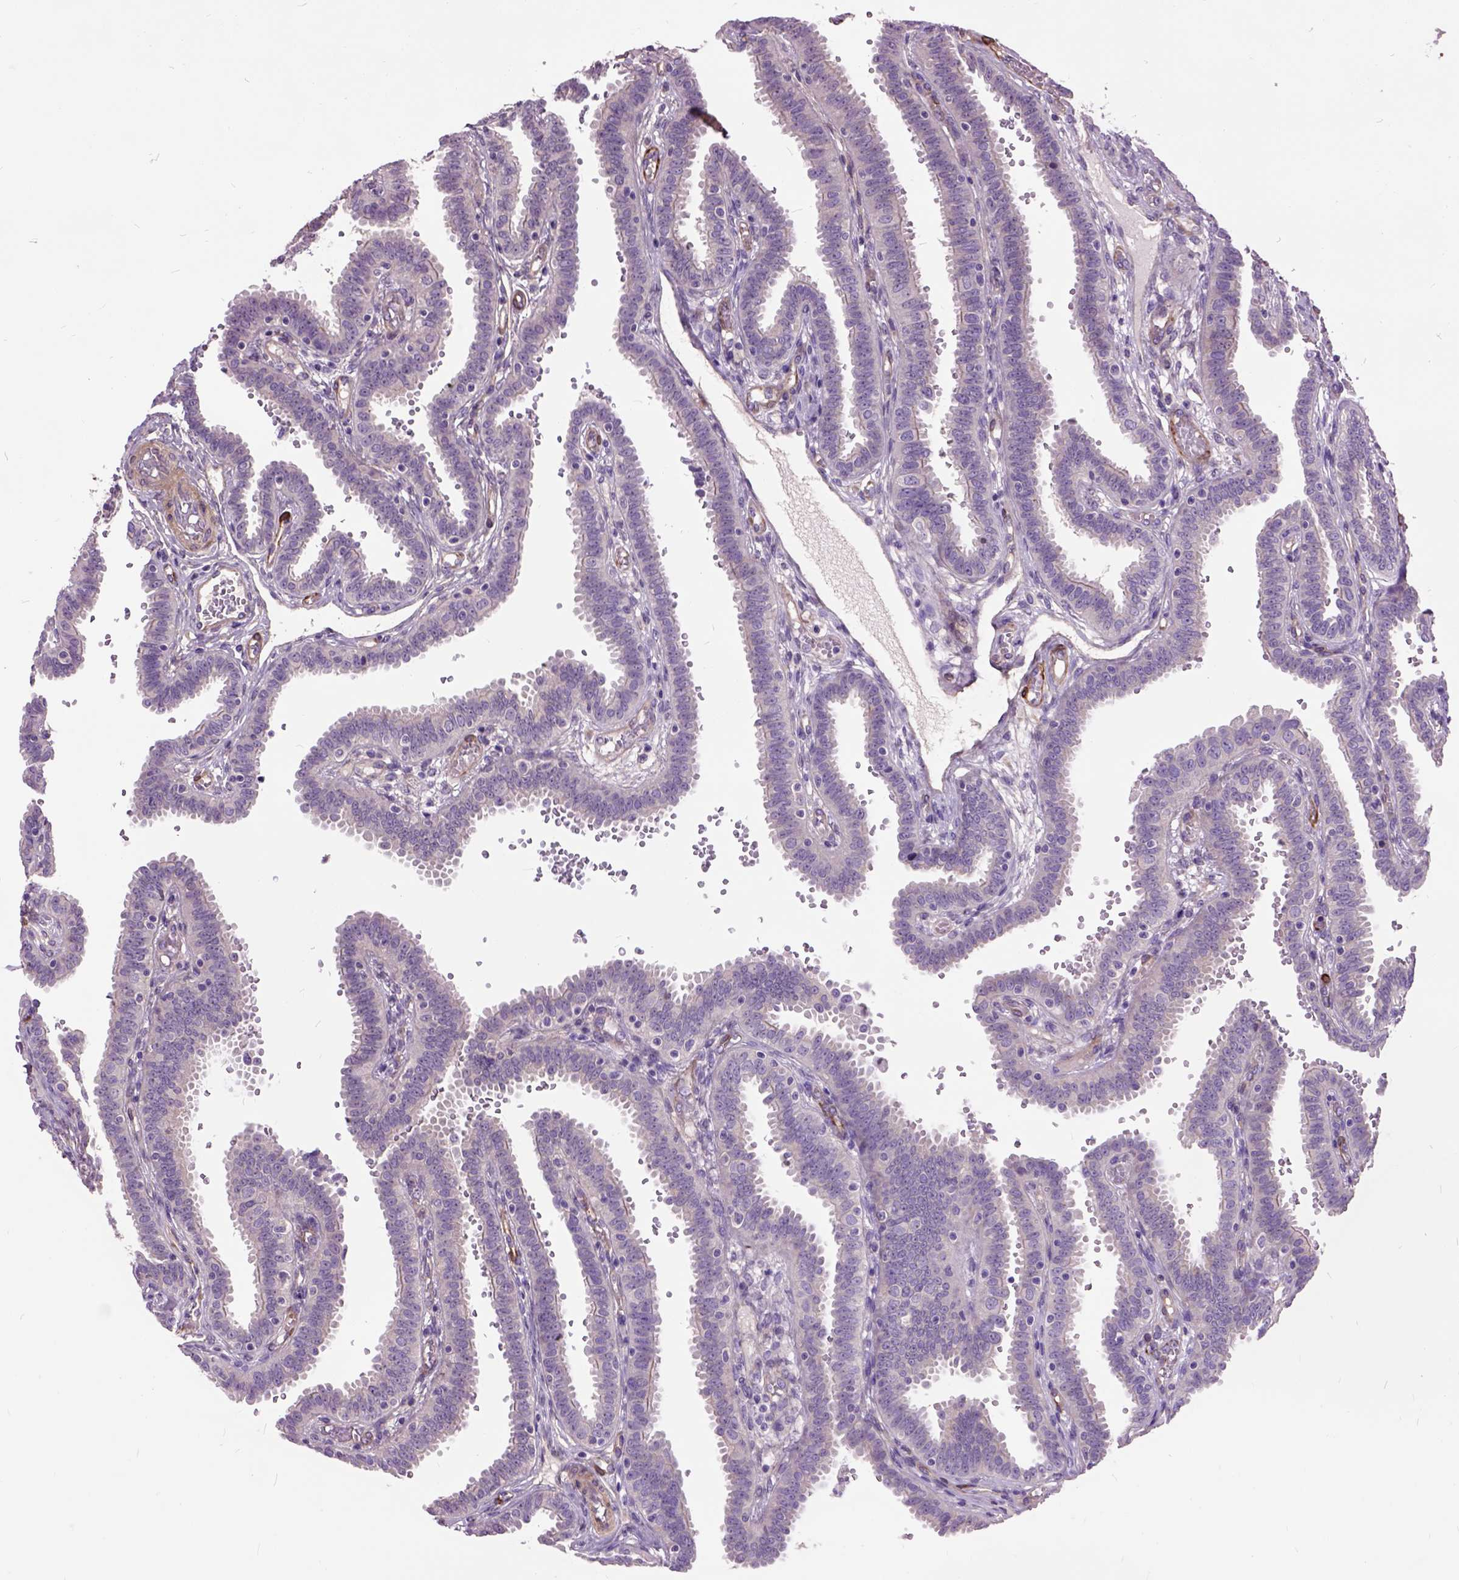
{"staining": {"intensity": "moderate", "quantity": ">75%", "location": "nuclear"}, "tissue": "fallopian tube", "cell_type": "Glandular cells", "image_type": "normal", "snomed": [{"axis": "morphology", "description": "Normal tissue, NOS"}, {"axis": "topography", "description": "Fallopian tube"}], "caption": "Immunohistochemical staining of benign fallopian tube reveals >75% levels of moderate nuclear protein expression in about >75% of glandular cells. (IHC, brightfield microscopy, high magnification).", "gene": "MAPT", "patient": {"sex": "female", "age": 37}}